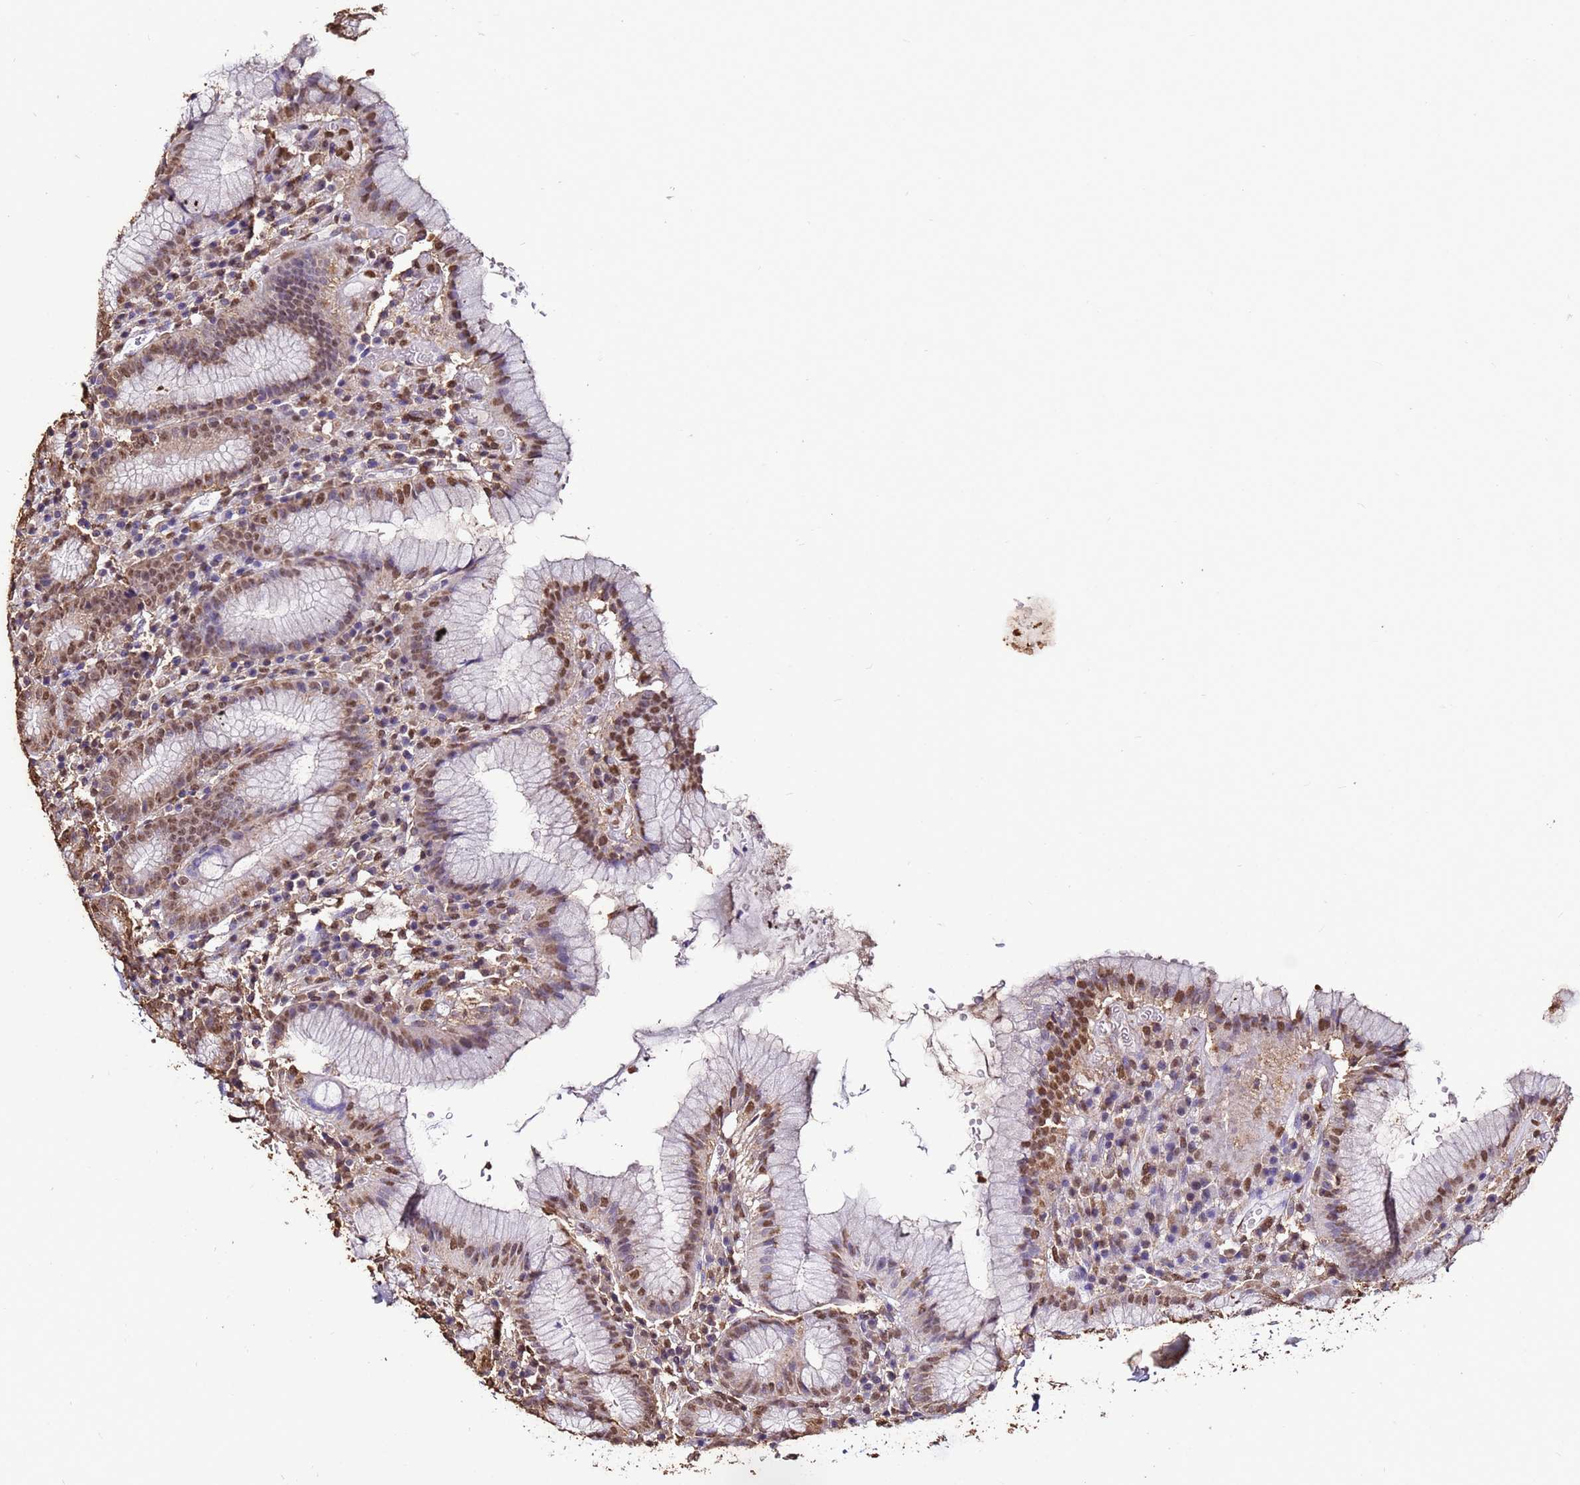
{"staining": {"intensity": "strong", "quantity": ">75%", "location": "cytoplasmic/membranous,nuclear"}, "tissue": "stomach", "cell_type": "Glandular cells", "image_type": "normal", "snomed": [{"axis": "morphology", "description": "Normal tissue, NOS"}, {"axis": "topography", "description": "Stomach"}], "caption": "Immunohistochemical staining of normal stomach shows high levels of strong cytoplasmic/membranous,nuclear positivity in about >75% of glandular cells. (DAB IHC with brightfield microscopy, high magnification).", "gene": "TRIP6", "patient": {"sex": "male", "age": 55}}